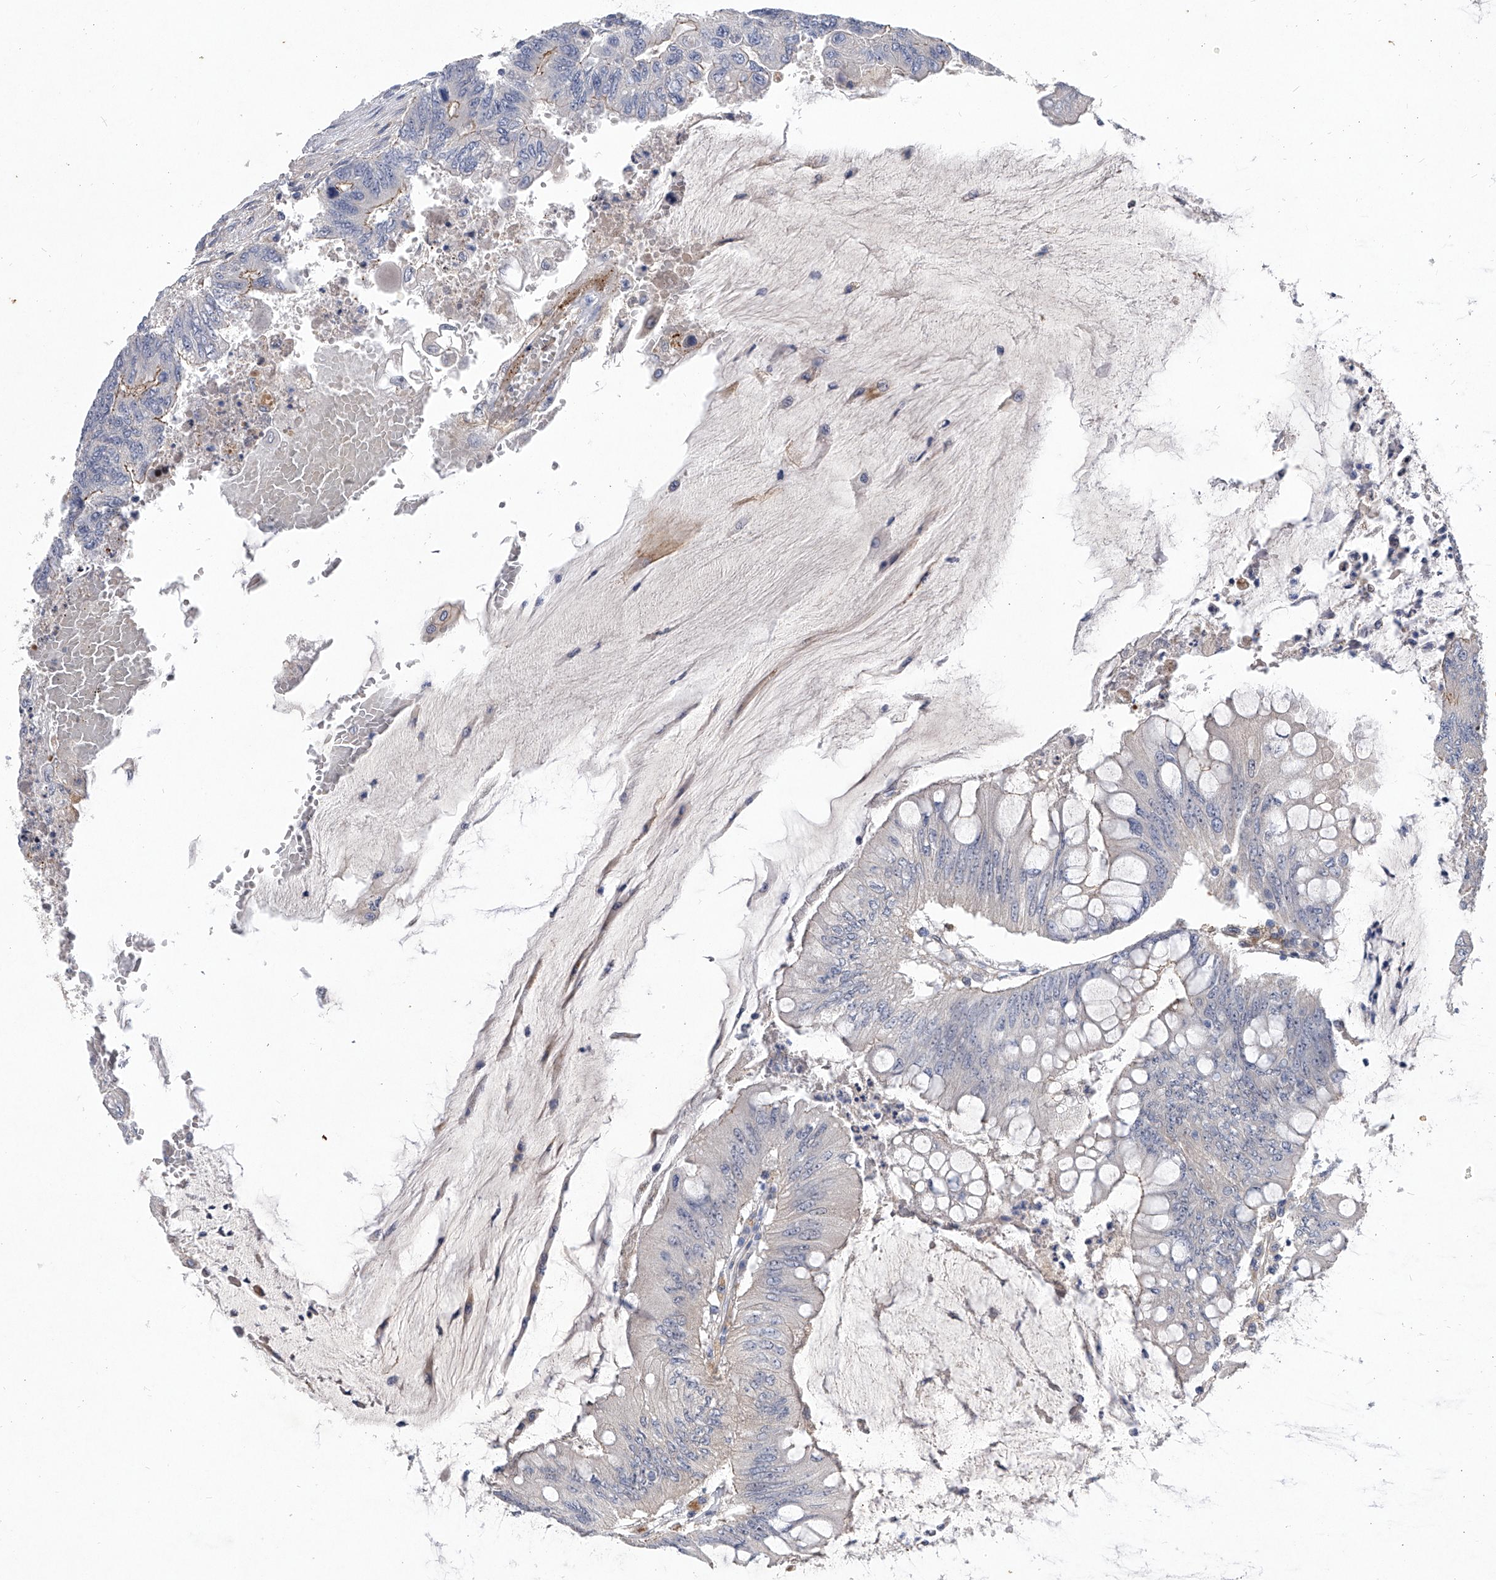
{"staining": {"intensity": "negative", "quantity": "none", "location": "none"}, "tissue": "colorectal cancer", "cell_type": "Tumor cells", "image_type": "cancer", "snomed": [{"axis": "morphology", "description": "Adenoma, NOS"}, {"axis": "morphology", "description": "Adenocarcinoma, NOS"}, {"axis": "topography", "description": "Colon"}], "caption": "Immunohistochemistry image of human colorectal cancer stained for a protein (brown), which reveals no staining in tumor cells. Nuclei are stained in blue.", "gene": "MINDY4", "patient": {"sex": "male", "age": 79}}